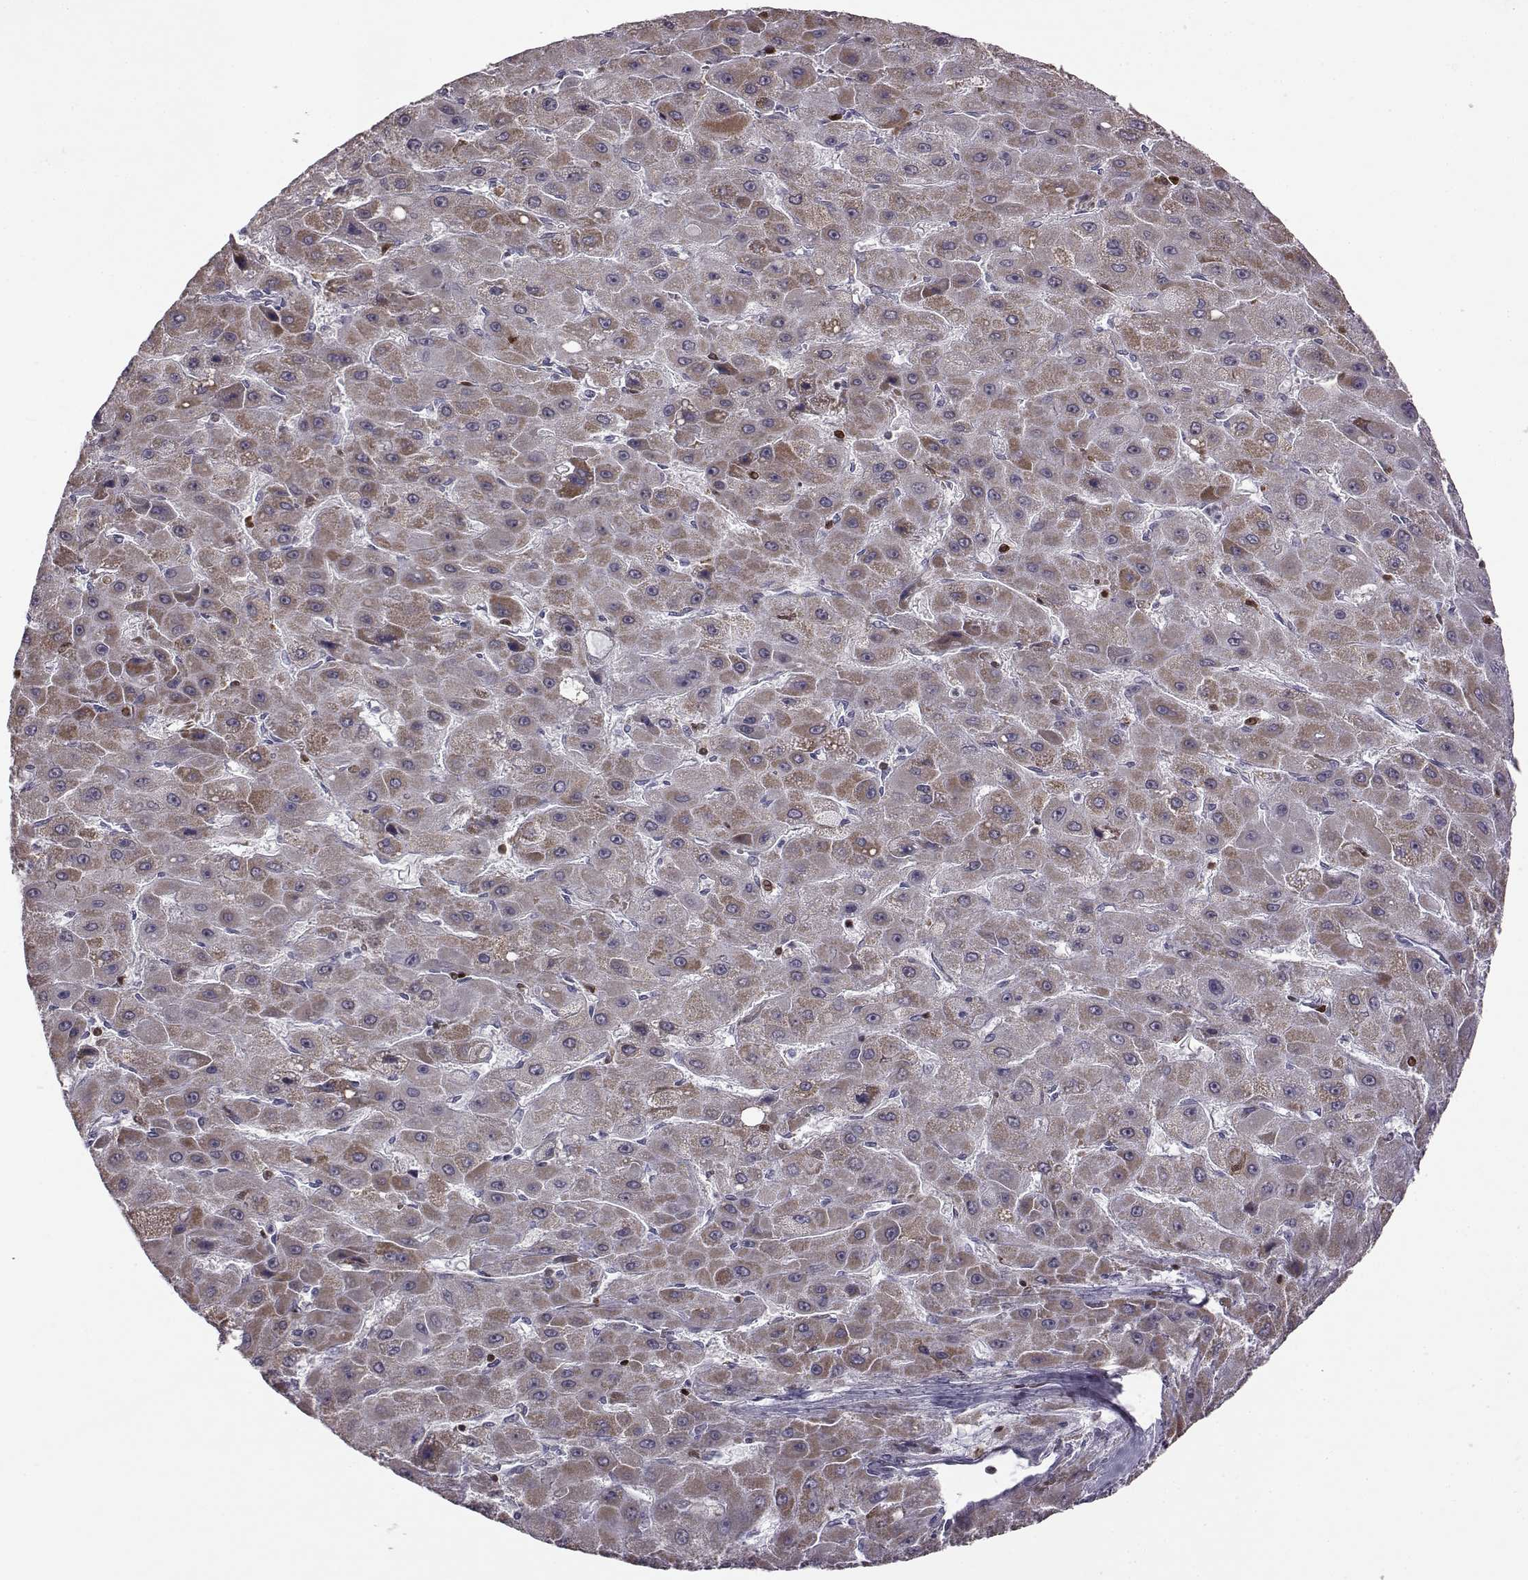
{"staining": {"intensity": "moderate", "quantity": "25%-75%", "location": "cytoplasmic/membranous"}, "tissue": "liver cancer", "cell_type": "Tumor cells", "image_type": "cancer", "snomed": [{"axis": "morphology", "description": "Carcinoma, Hepatocellular, NOS"}, {"axis": "topography", "description": "Liver"}], "caption": "Liver cancer stained with DAB (3,3'-diaminobenzidine) IHC reveals medium levels of moderate cytoplasmic/membranous positivity in approximately 25%-75% of tumor cells.", "gene": "DOK2", "patient": {"sex": "female", "age": 25}}